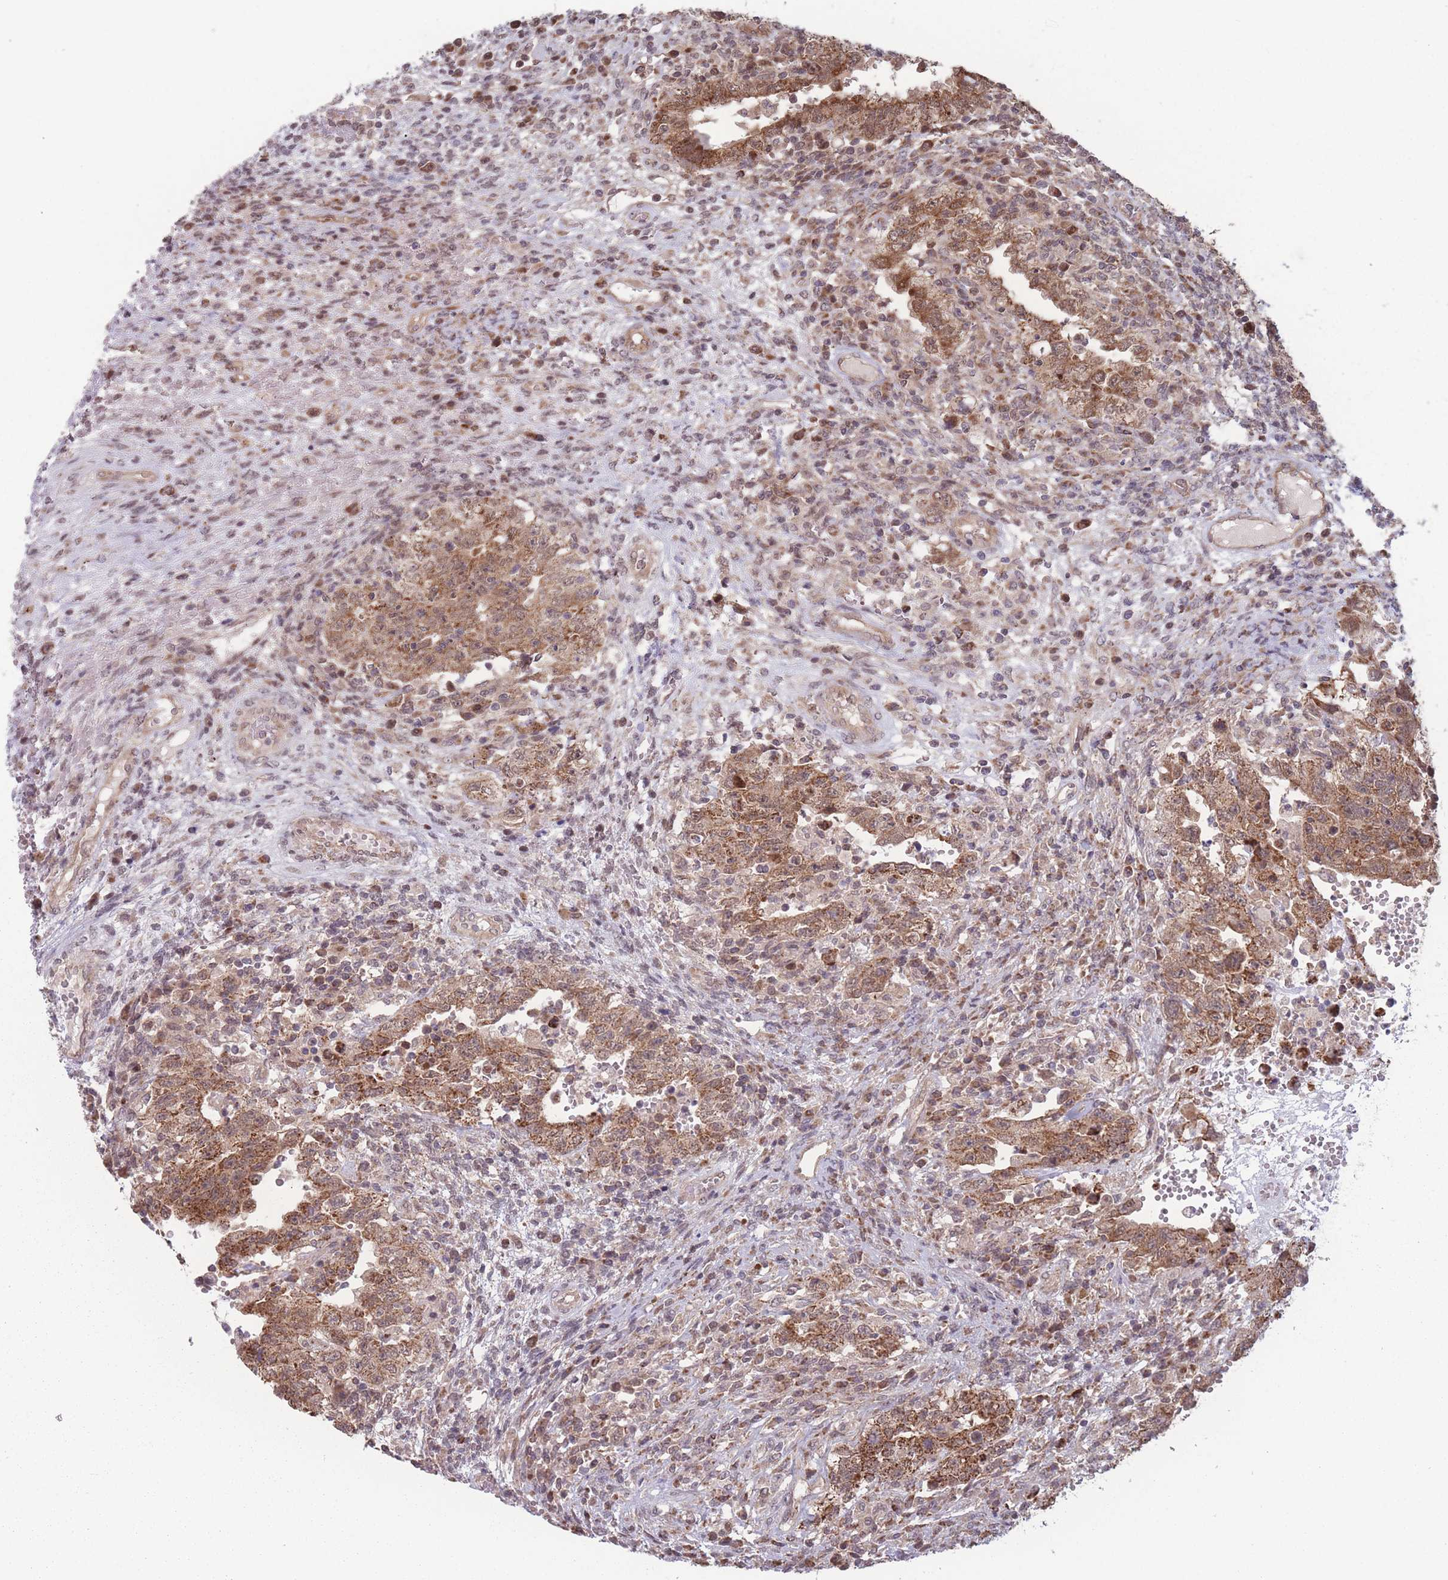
{"staining": {"intensity": "moderate", "quantity": ">75%", "location": "cytoplasmic/membranous"}, "tissue": "testis cancer", "cell_type": "Tumor cells", "image_type": "cancer", "snomed": [{"axis": "morphology", "description": "Carcinoma, Embryonal, NOS"}, {"axis": "topography", "description": "Testis"}], "caption": "Embryonal carcinoma (testis) stained for a protein displays moderate cytoplasmic/membranous positivity in tumor cells.", "gene": "RPS18", "patient": {"sex": "male", "age": 26}}